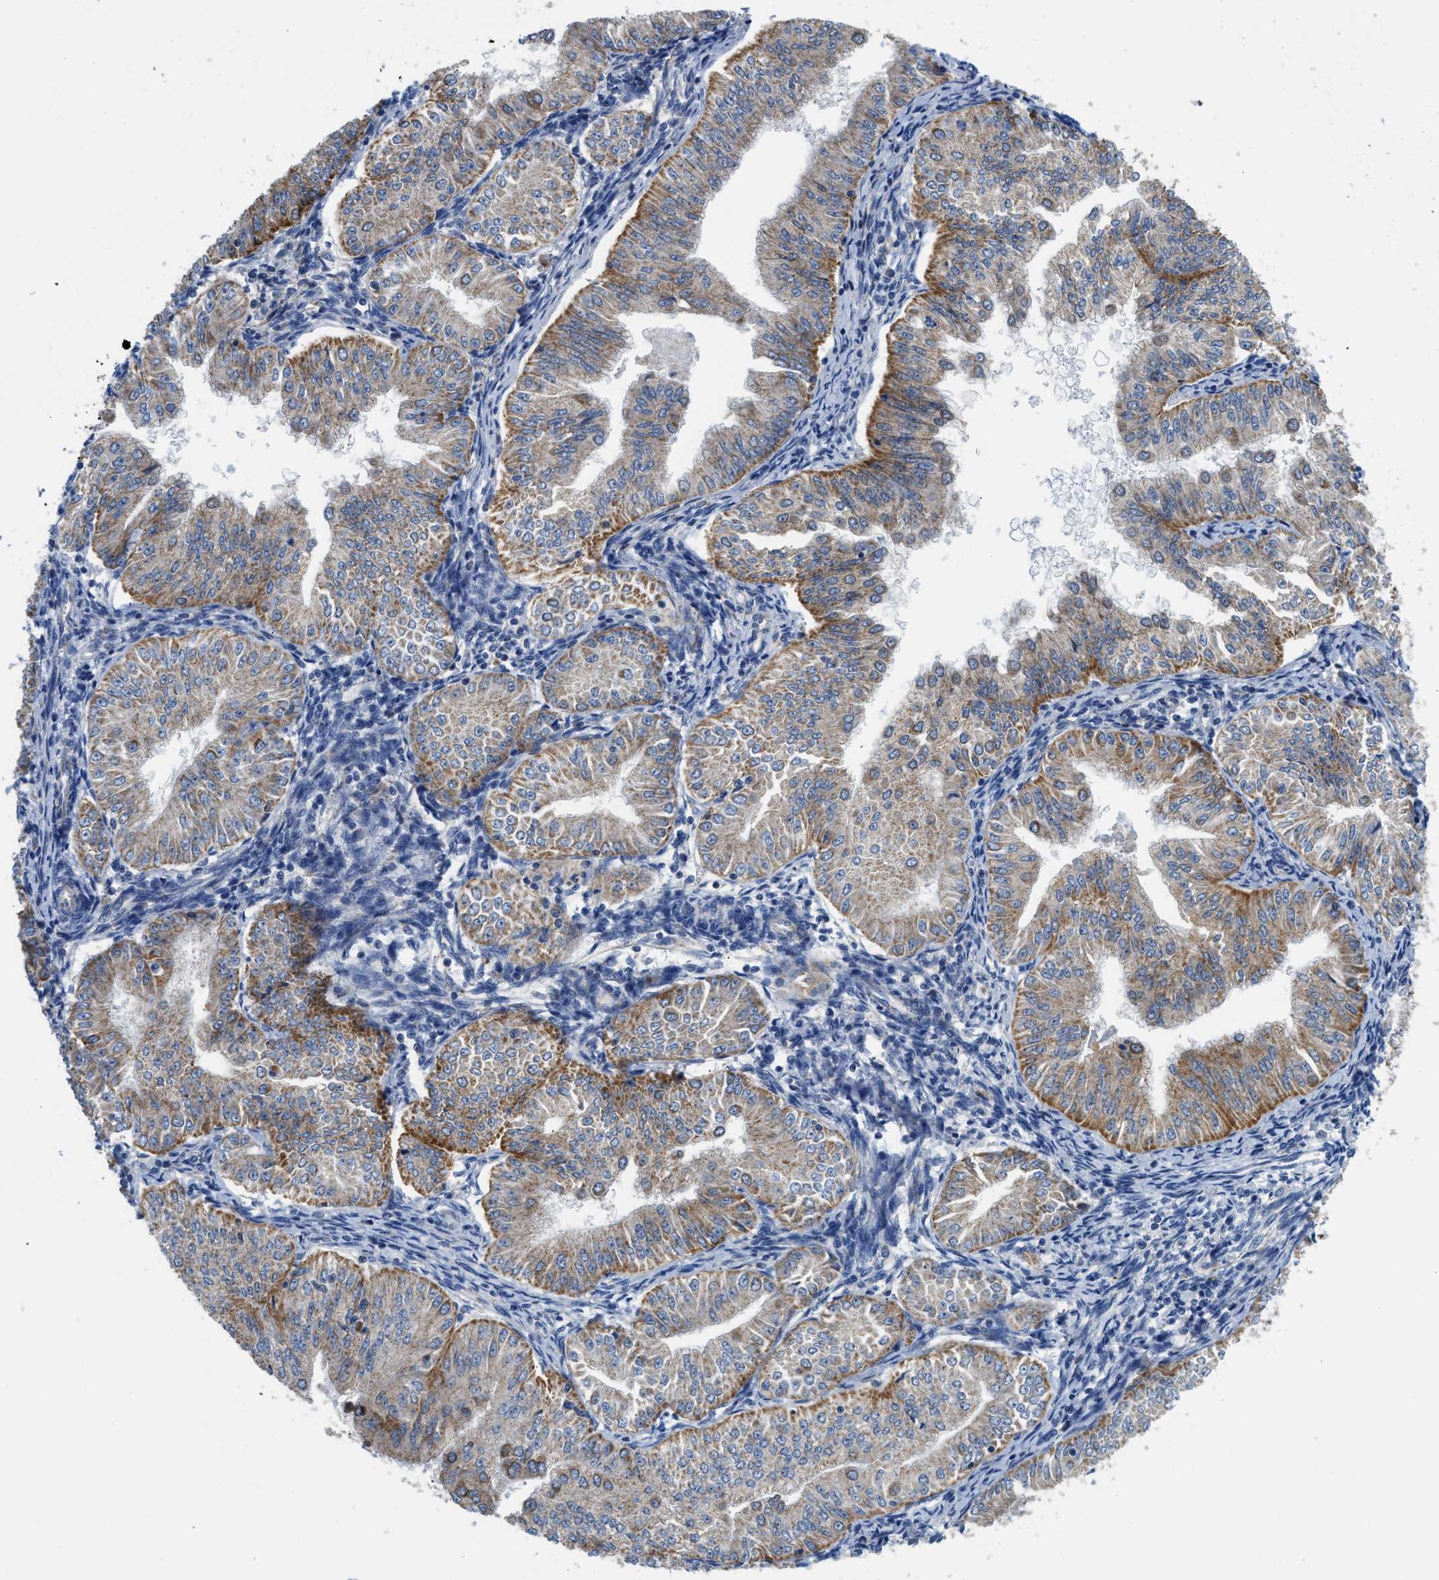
{"staining": {"intensity": "moderate", "quantity": ">75%", "location": "cytoplasmic/membranous"}, "tissue": "endometrial cancer", "cell_type": "Tumor cells", "image_type": "cancer", "snomed": [{"axis": "morphology", "description": "Normal tissue, NOS"}, {"axis": "morphology", "description": "Adenocarcinoma, NOS"}, {"axis": "topography", "description": "Endometrium"}], "caption": "Protein staining of adenocarcinoma (endometrial) tissue exhibits moderate cytoplasmic/membranous expression in about >75% of tumor cells.", "gene": "SLC25A13", "patient": {"sex": "female", "age": 53}}